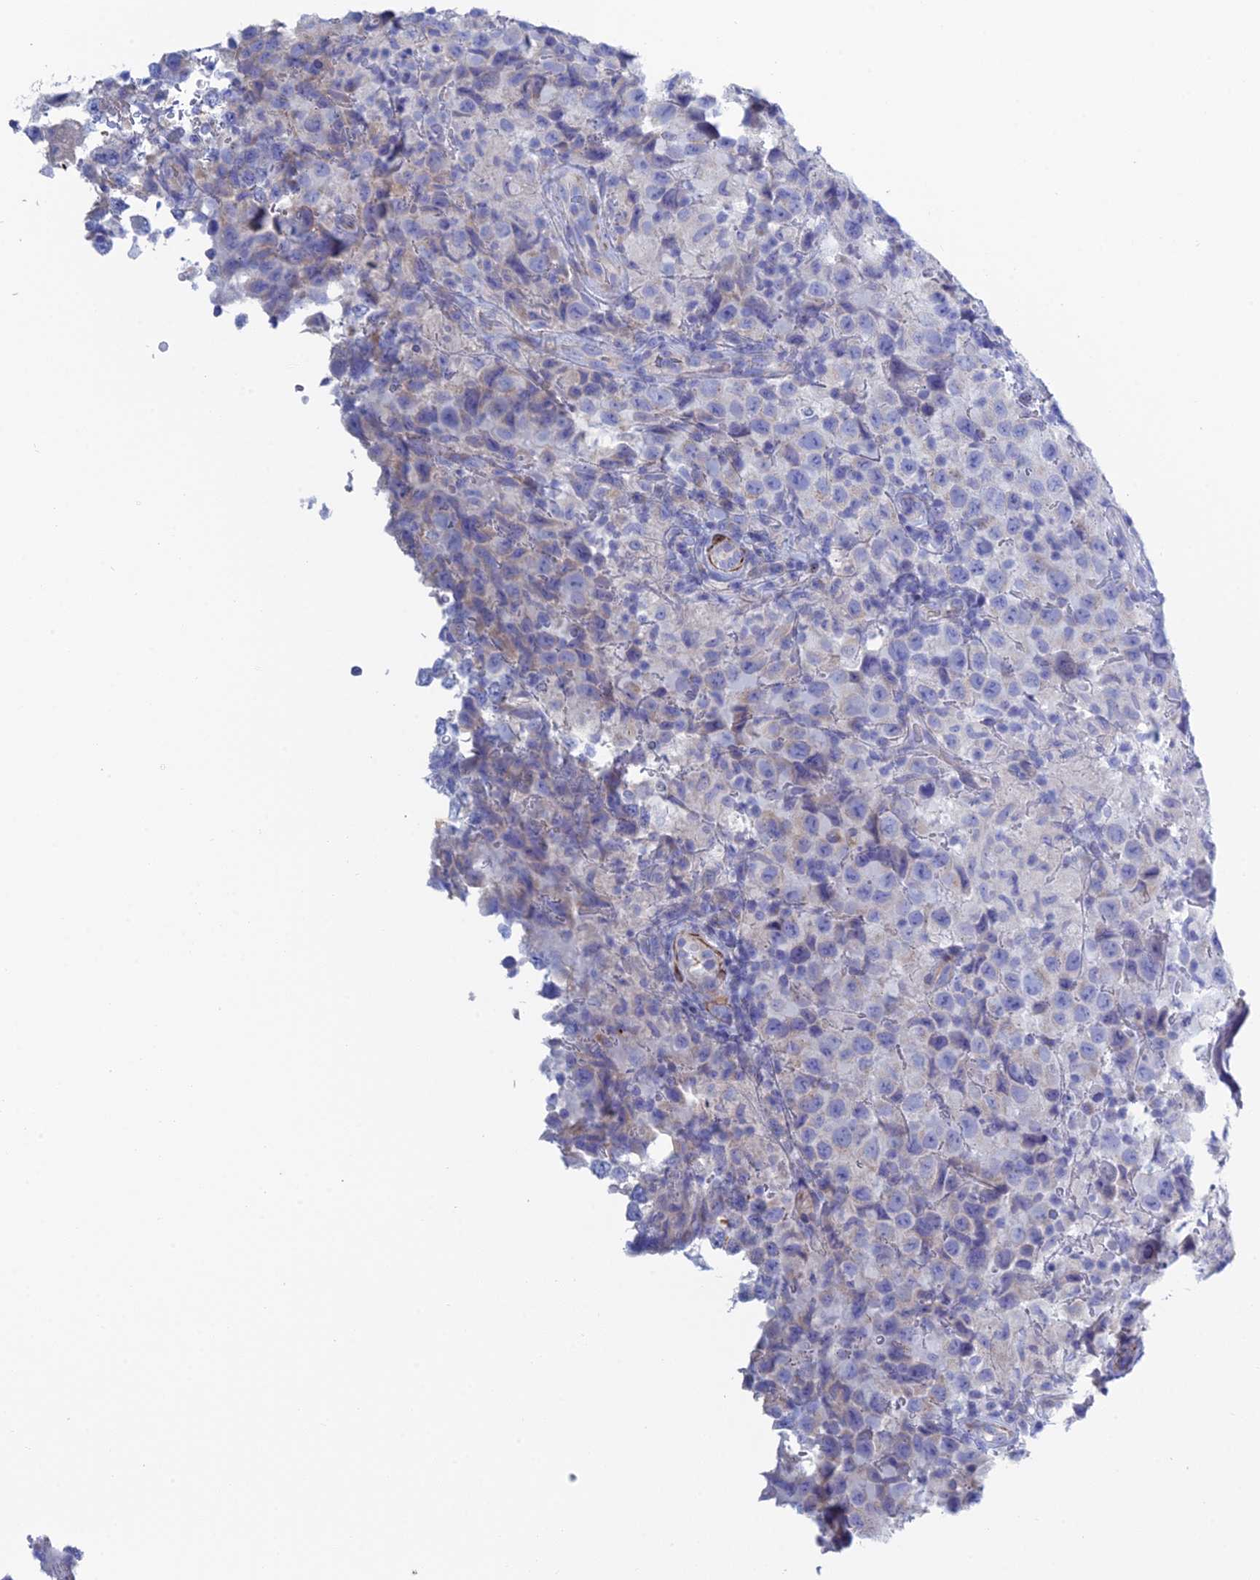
{"staining": {"intensity": "negative", "quantity": "none", "location": "none"}, "tissue": "testis cancer", "cell_type": "Tumor cells", "image_type": "cancer", "snomed": [{"axis": "morphology", "description": "Seminoma, NOS"}, {"axis": "morphology", "description": "Carcinoma, Embryonal, NOS"}, {"axis": "topography", "description": "Testis"}], "caption": "The micrograph demonstrates no staining of tumor cells in embryonal carcinoma (testis).", "gene": "PCDHA8", "patient": {"sex": "male", "age": 41}}